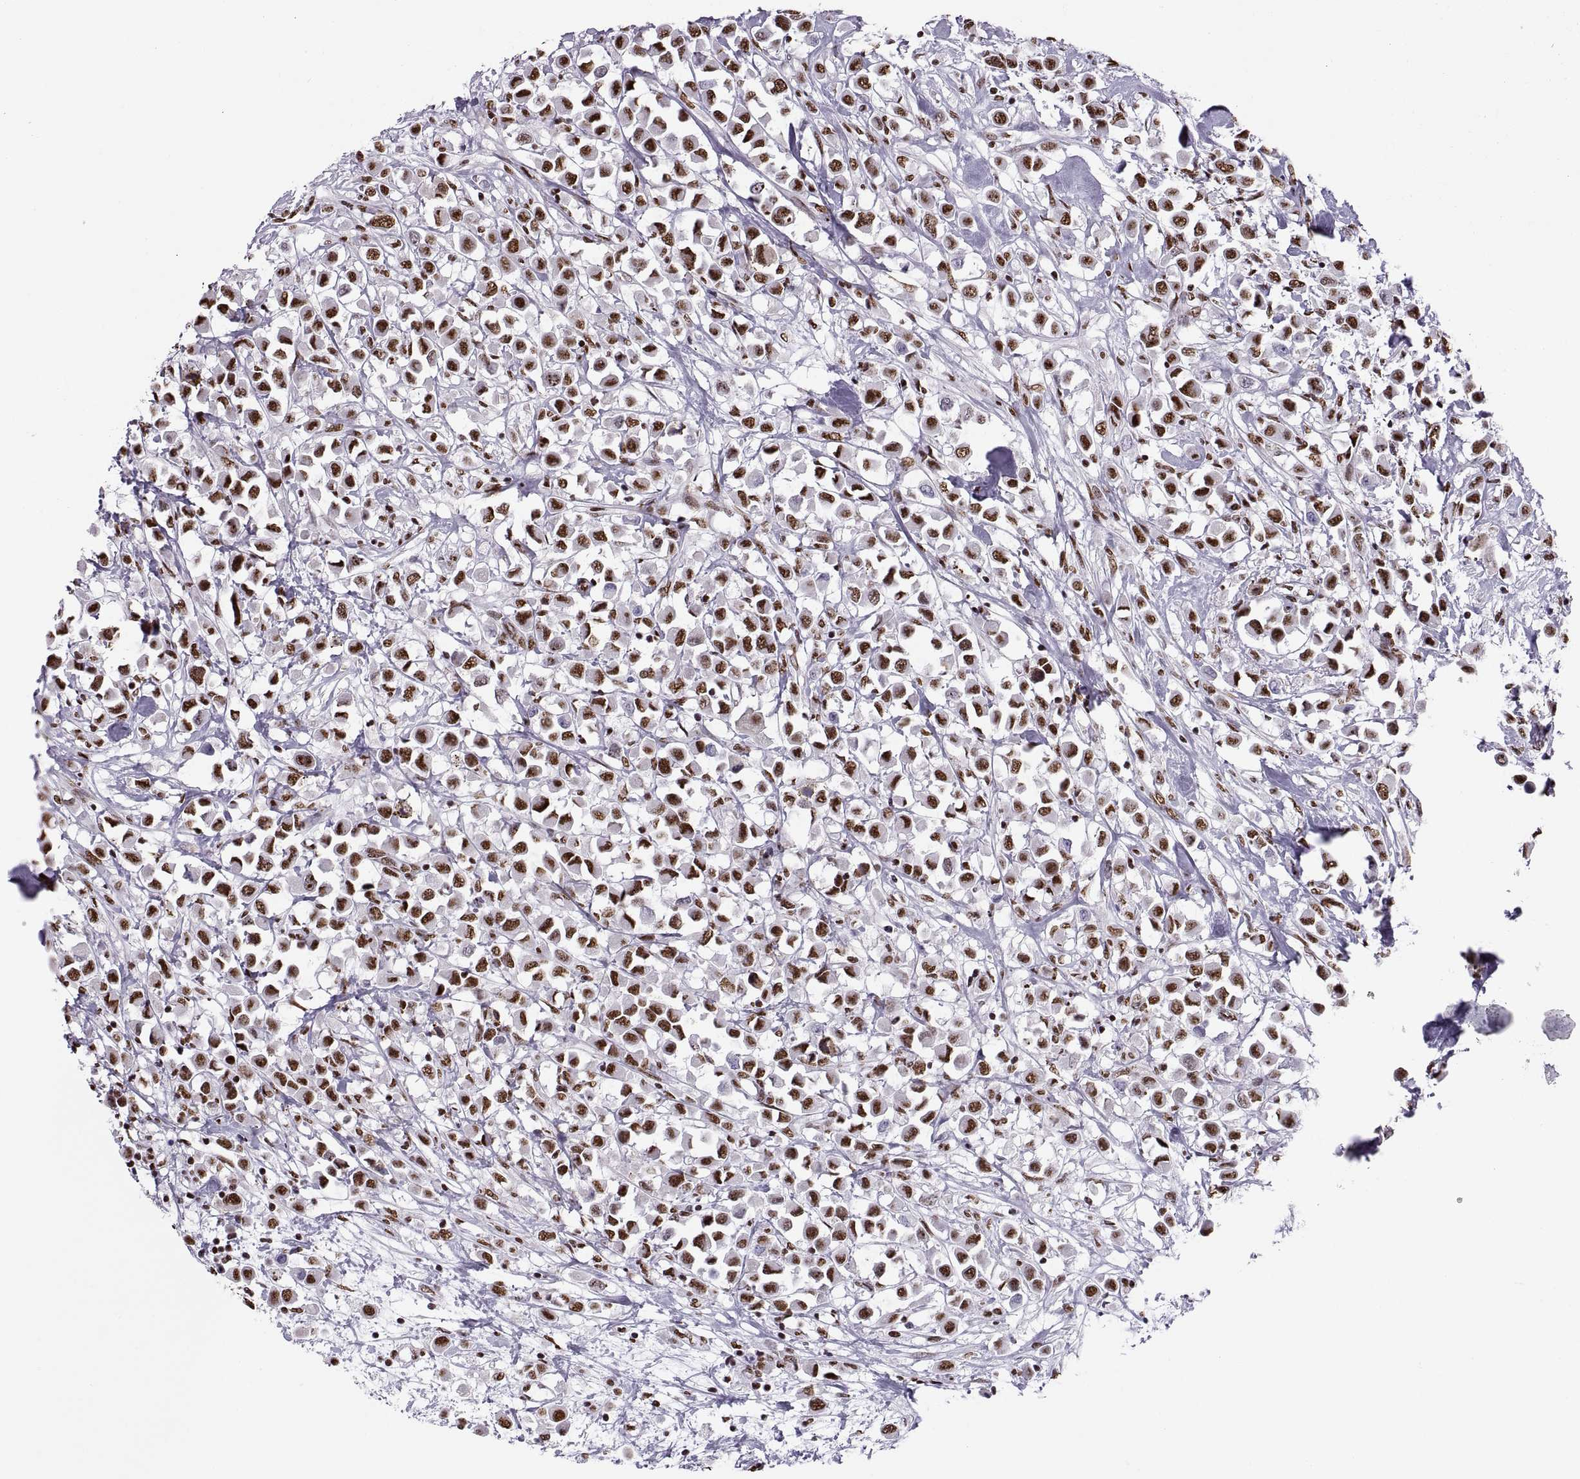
{"staining": {"intensity": "strong", "quantity": ">75%", "location": "nuclear"}, "tissue": "breast cancer", "cell_type": "Tumor cells", "image_type": "cancer", "snomed": [{"axis": "morphology", "description": "Duct carcinoma"}, {"axis": "topography", "description": "Breast"}], "caption": "Breast infiltrating ductal carcinoma stained for a protein shows strong nuclear positivity in tumor cells. Using DAB (brown) and hematoxylin (blue) stains, captured at high magnification using brightfield microscopy.", "gene": "SNAI1", "patient": {"sex": "female", "age": 61}}